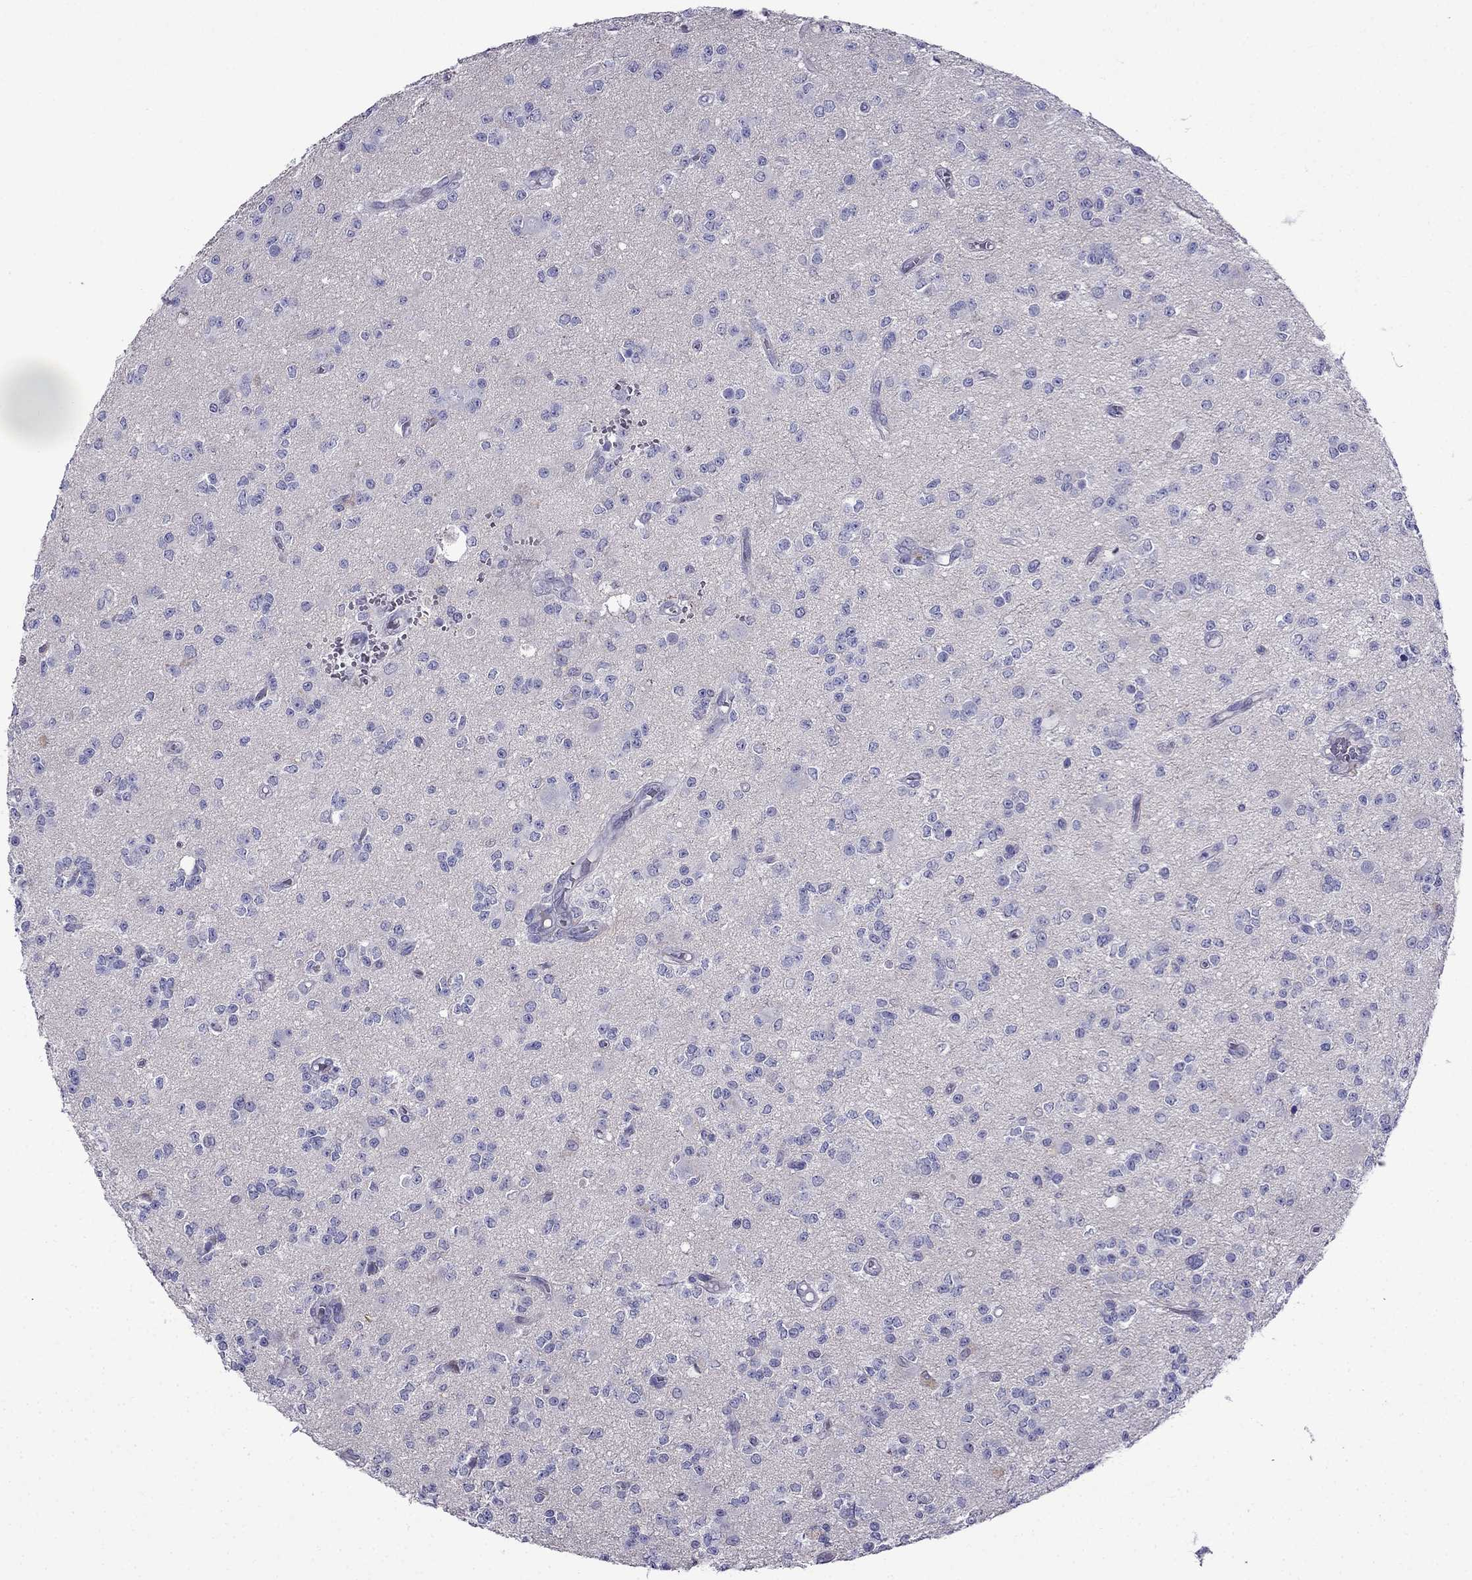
{"staining": {"intensity": "negative", "quantity": "none", "location": "none"}, "tissue": "glioma", "cell_type": "Tumor cells", "image_type": "cancer", "snomed": [{"axis": "morphology", "description": "Glioma, malignant, Low grade"}, {"axis": "topography", "description": "Brain"}], "caption": "Immunohistochemistry histopathology image of glioma stained for a protein (brown), which displays no staining in tumor cells.", "gene": "PATE1", "patient": {"sex": "female", "age": 45}}